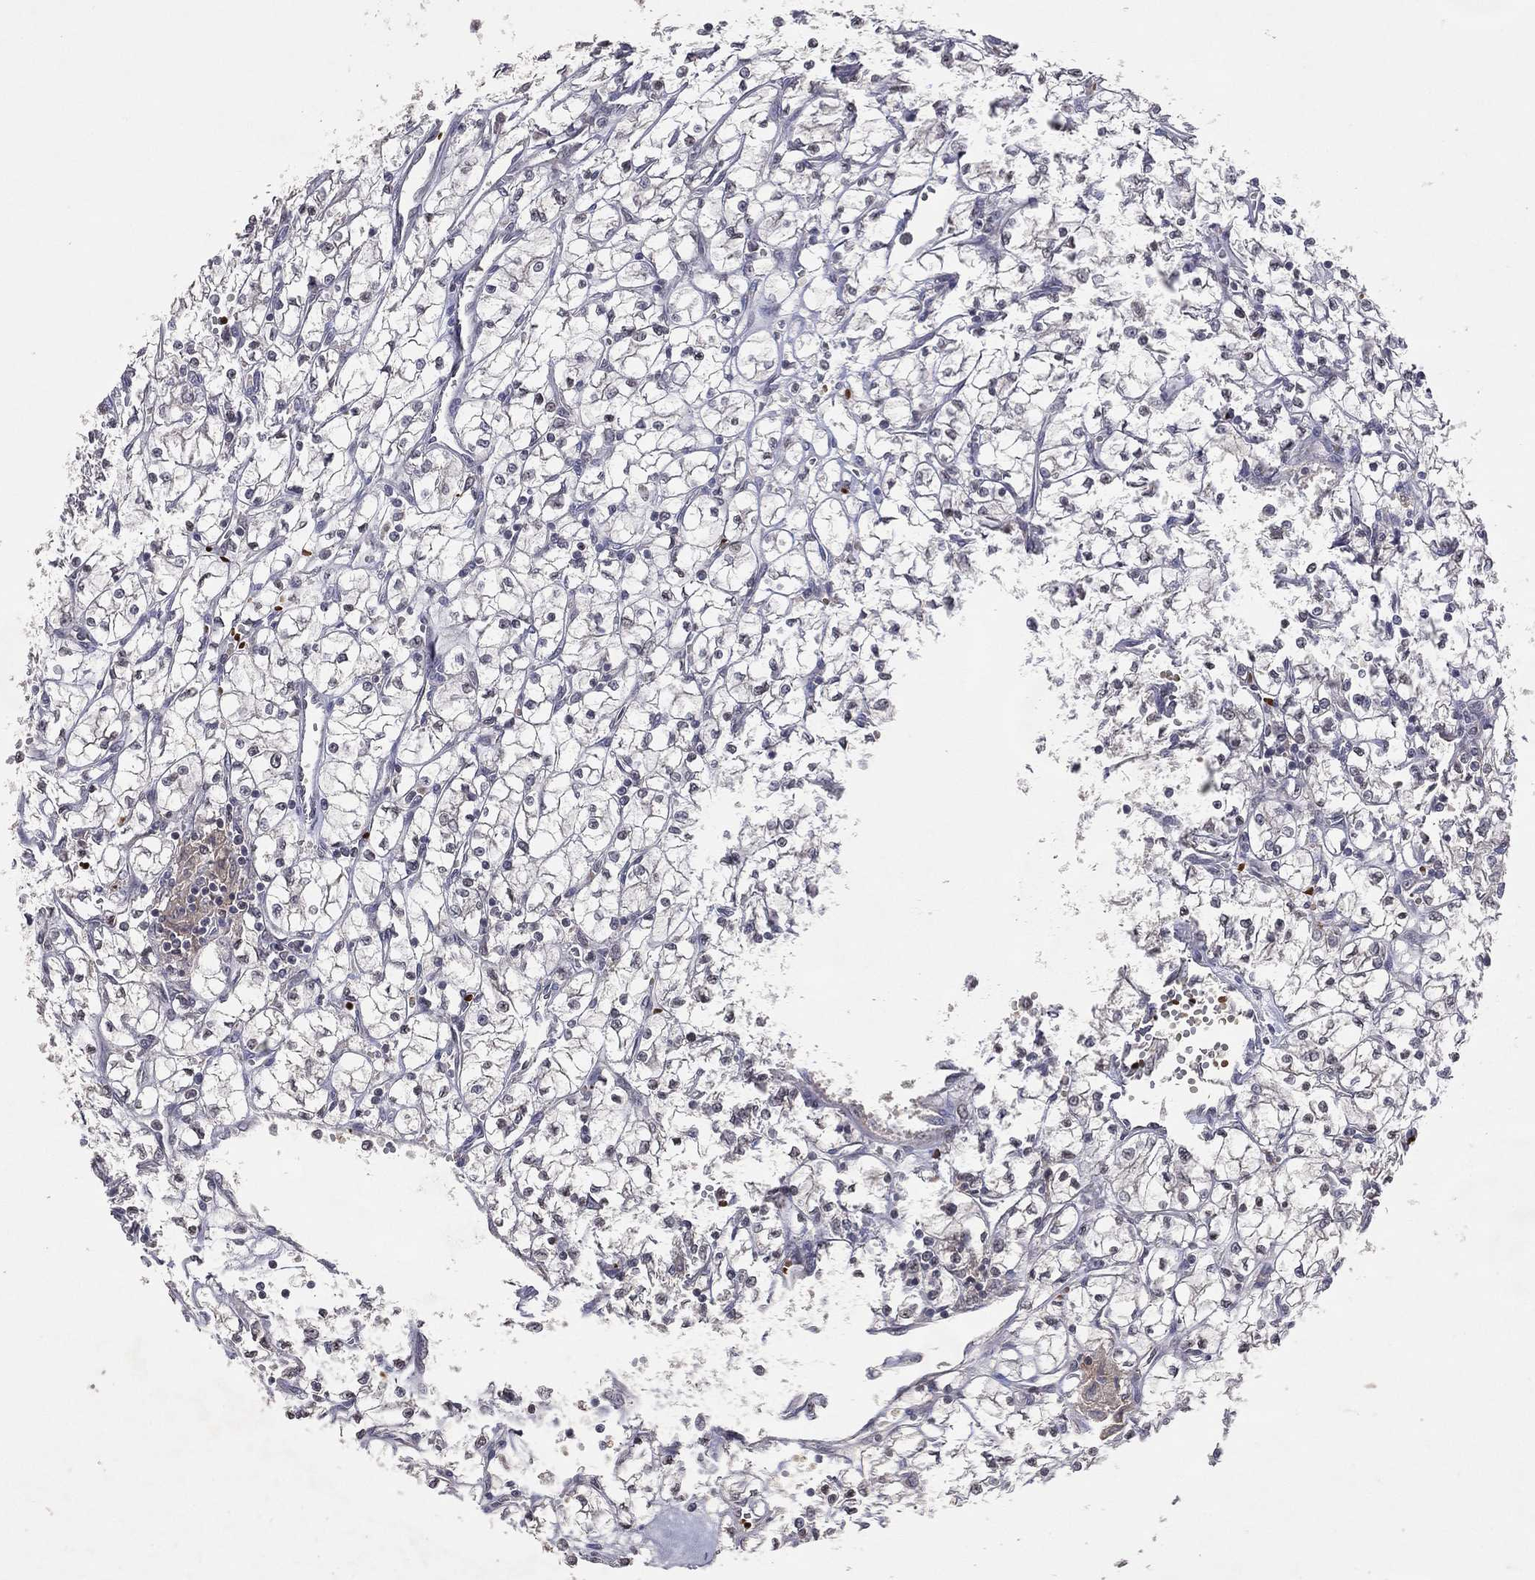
{"staining": {"intensity": "negative", "quantity": "none", "location": "none"}, "tissue": "renal cancer", "cell_type": "Tumor cells", "image_type": "cancer", "snomed": [{"axis": "morphology", "description": "Adenocarcinoma, NOS"}, {"axis": "topography", "description": "Kidney"}], "caption": "A high-resolution histopathology image shows IHC staining of renal adenocarcinoma, which shows no significant expression in tumor cells.", "gene": "DNAH7", "patient": {"sex": "female", "age": 64}}